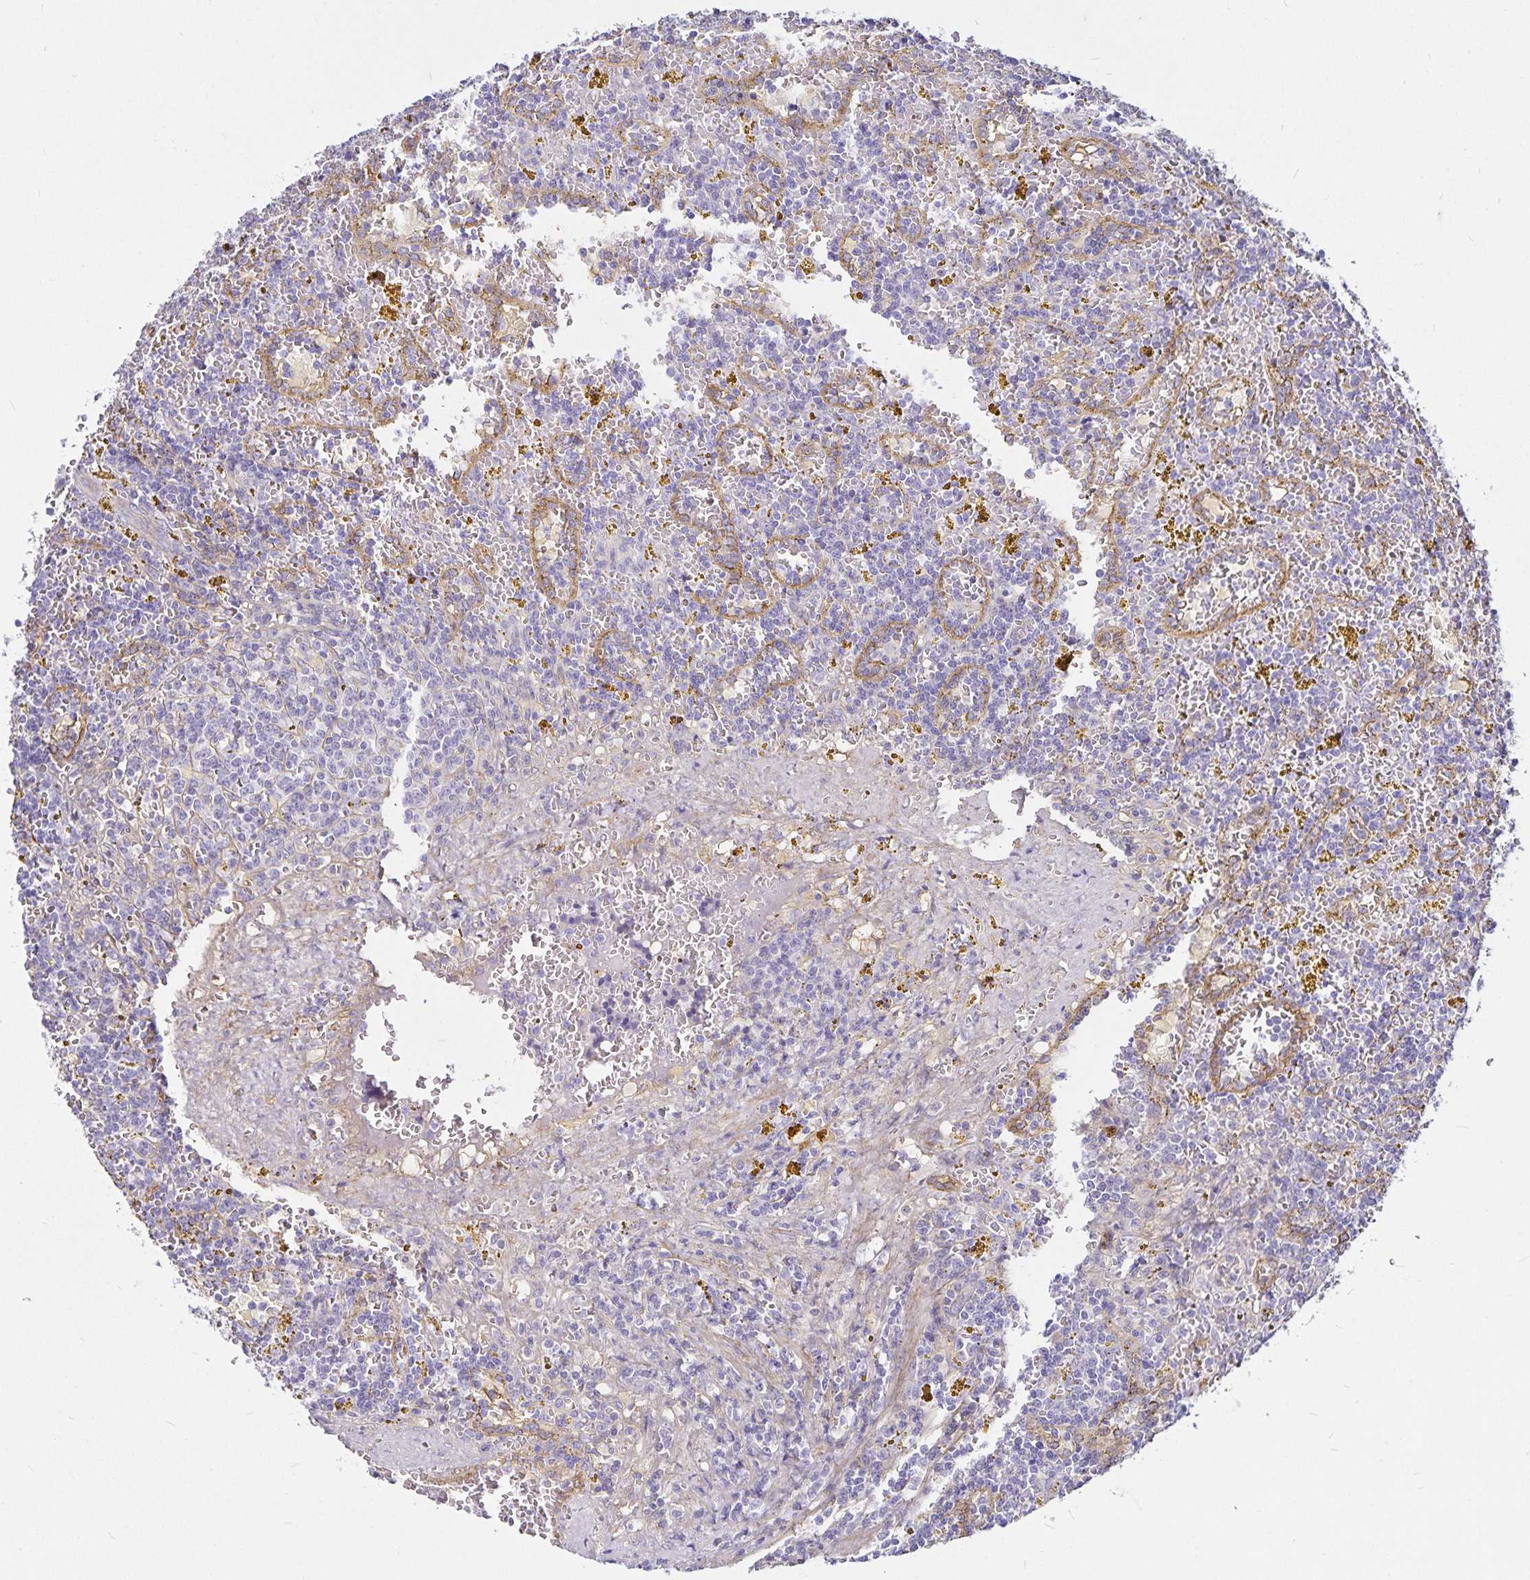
{"staining": {"intensity": "negative", "quantity": "none", "location": "none"}, "tissue": "lymphoma", "cell_type": "Tumor cells", "image_type": "cancer", "snomed": [{"axis": "morphology", "description": "Malignant lymphoma, non-Hodgkin's type, Low grade"}, {"axis": "topography", "description": "Spleen"}, {"axis": "topography", "description": "Lymph node"}], "caption": "Tumor cells are negative for brown protein staining in malignant lymphoma, non-Hodgkin's type (low-grade).", "gene": "GNG12", "patient": {"sex": "female", "age": 66}}